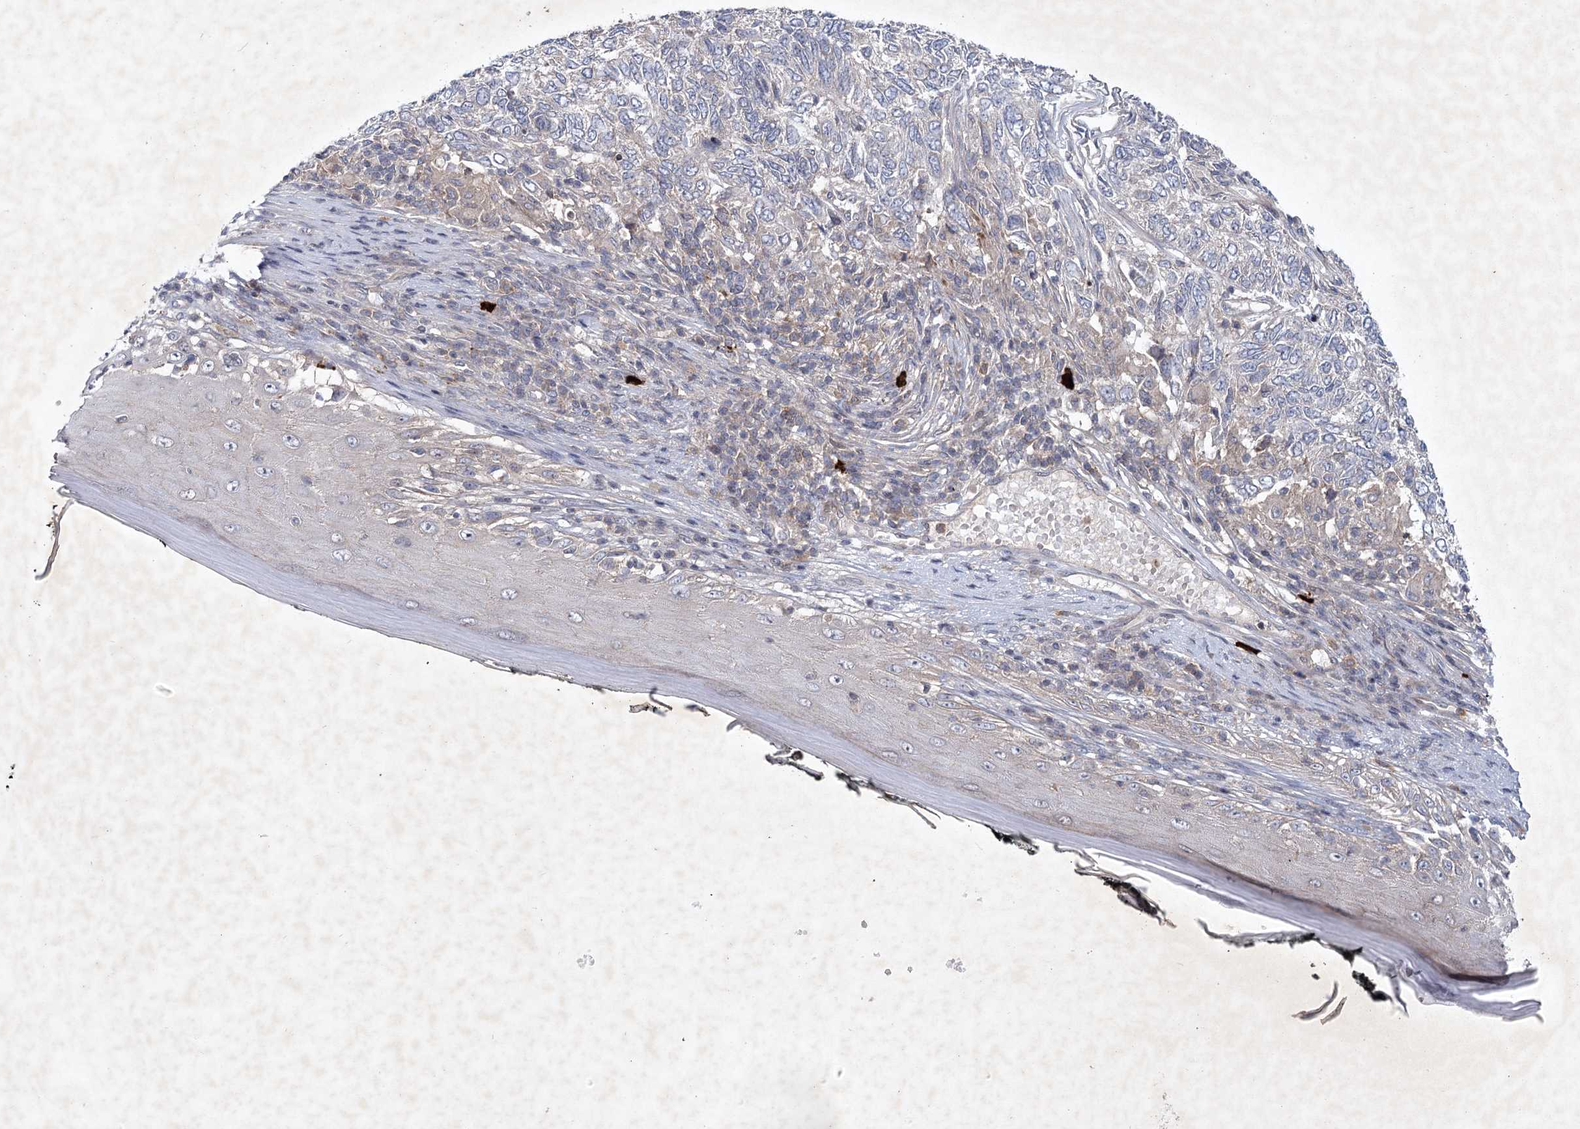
{"staining": {"intensity": "negative", "quantity": "none", "location": "none"}, "tissue": "skin cancer", "cell_type": "Tumor cells", "image_type": "cancer", "snomed": [{"axis": "morphology", "description": "Basal cell carcinoma"}, {"axis": "topography", "description": "Skin"}], "caption": "Immunohistochemical staining of skin basal cell carcinoma shows no significant positivity in tumor cells. Nuclei are stained in blue.", "gene": "MAP3K13", "patient": {"sex": "female", "age": 65}}